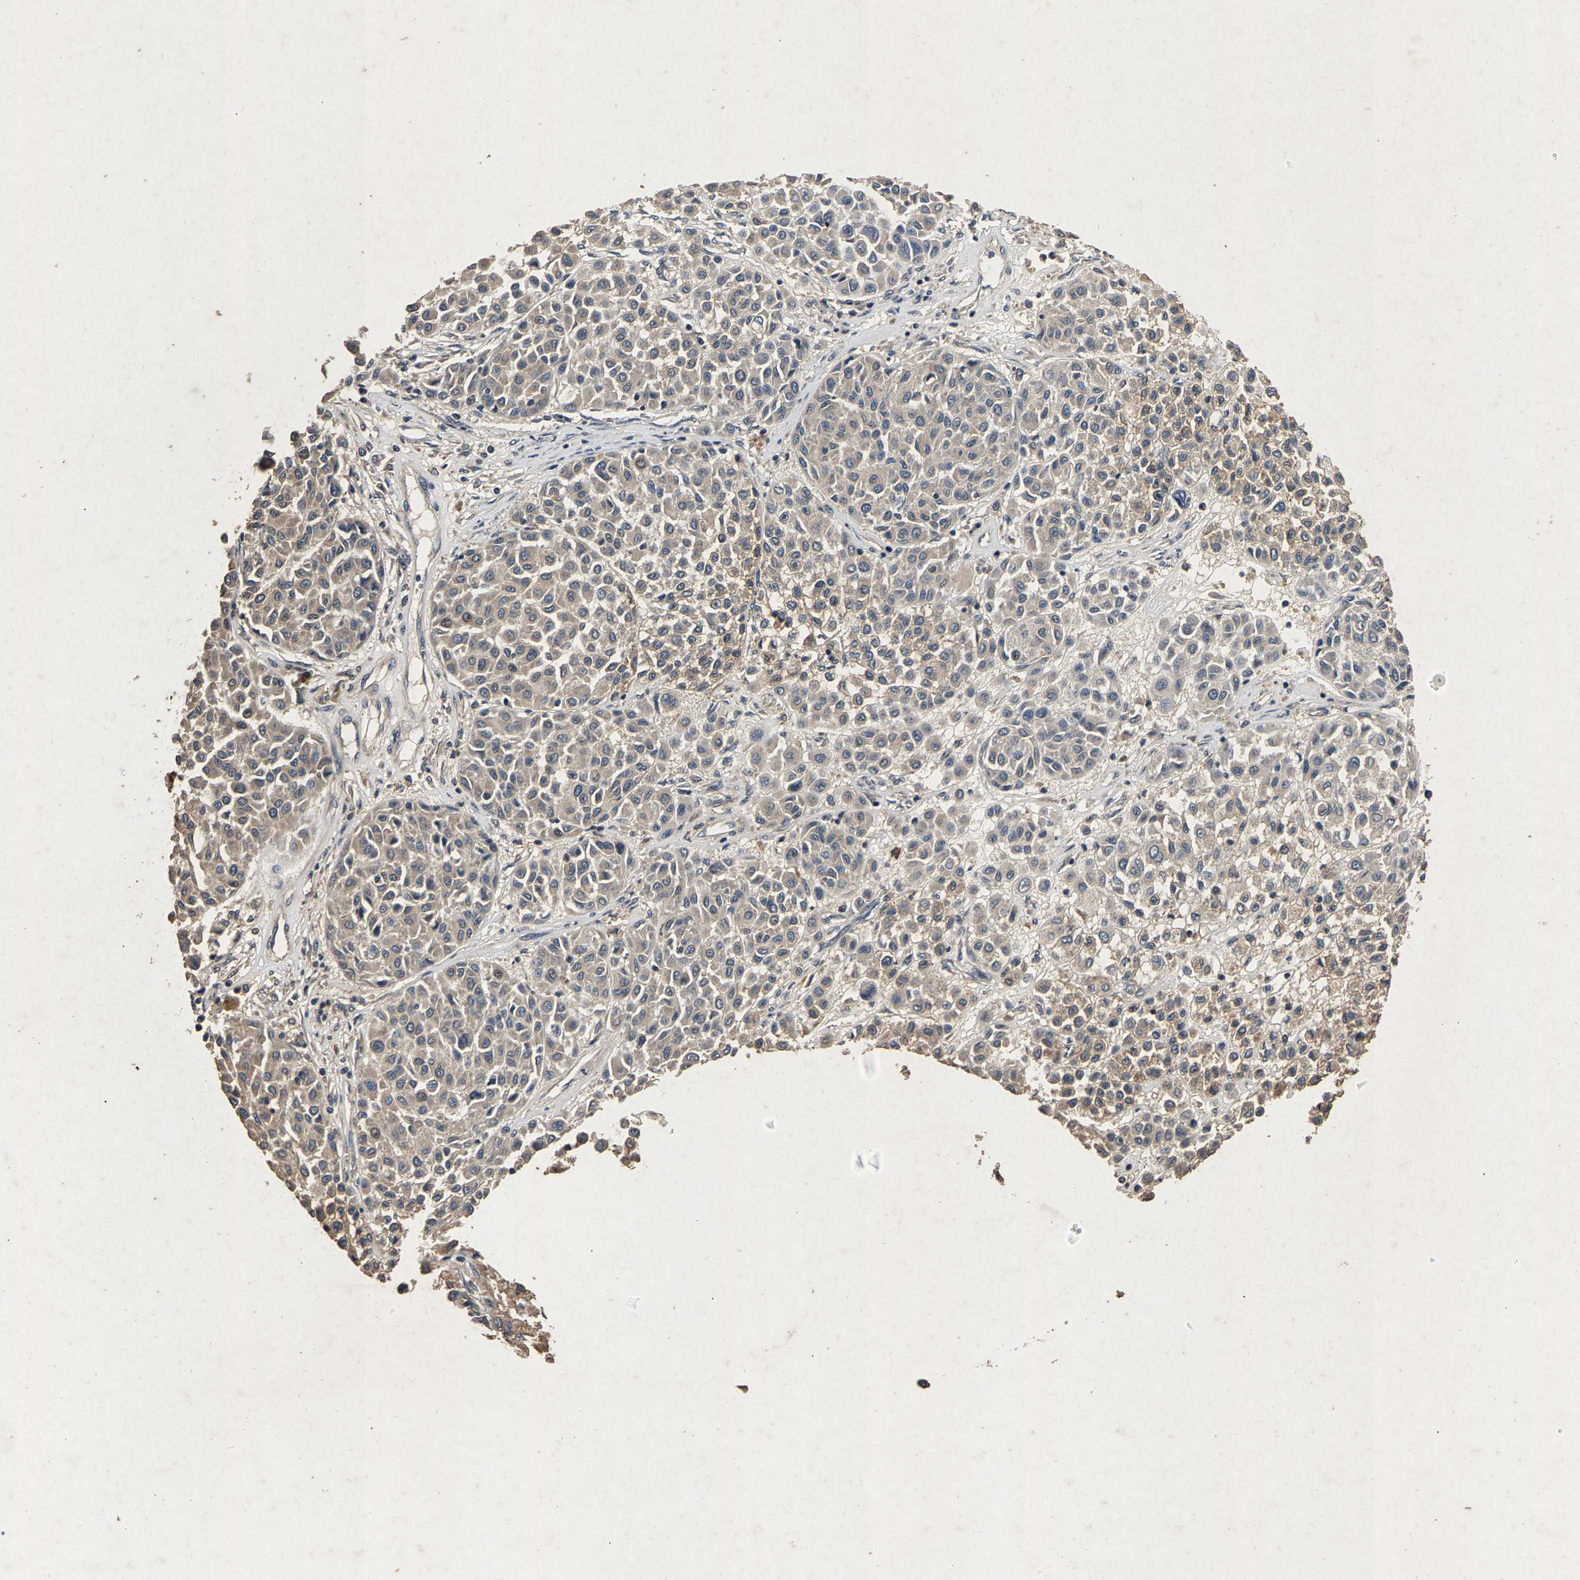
{"staining": {"intensity": "negative", "quantity": "none", "location": "none"}, "tissue": "melanoma", "cell_type": "Tumor cells", "image_type": "cancer", "snomed": [{"axis": "morphology", "description": "Malignant melanoma, Metastatic site"}, {"axis": "topography", "description": "Soft tissue"}], "caption": "DAB (3,3'-diaminobenzidine) immunohistochemical staining of melanoma reveals no significant staining in tumor cells. (DAB immunohistochemistry, high magnification).", "gene": "PPP1CC", "patient": {"sex": "male", "age": 41}}